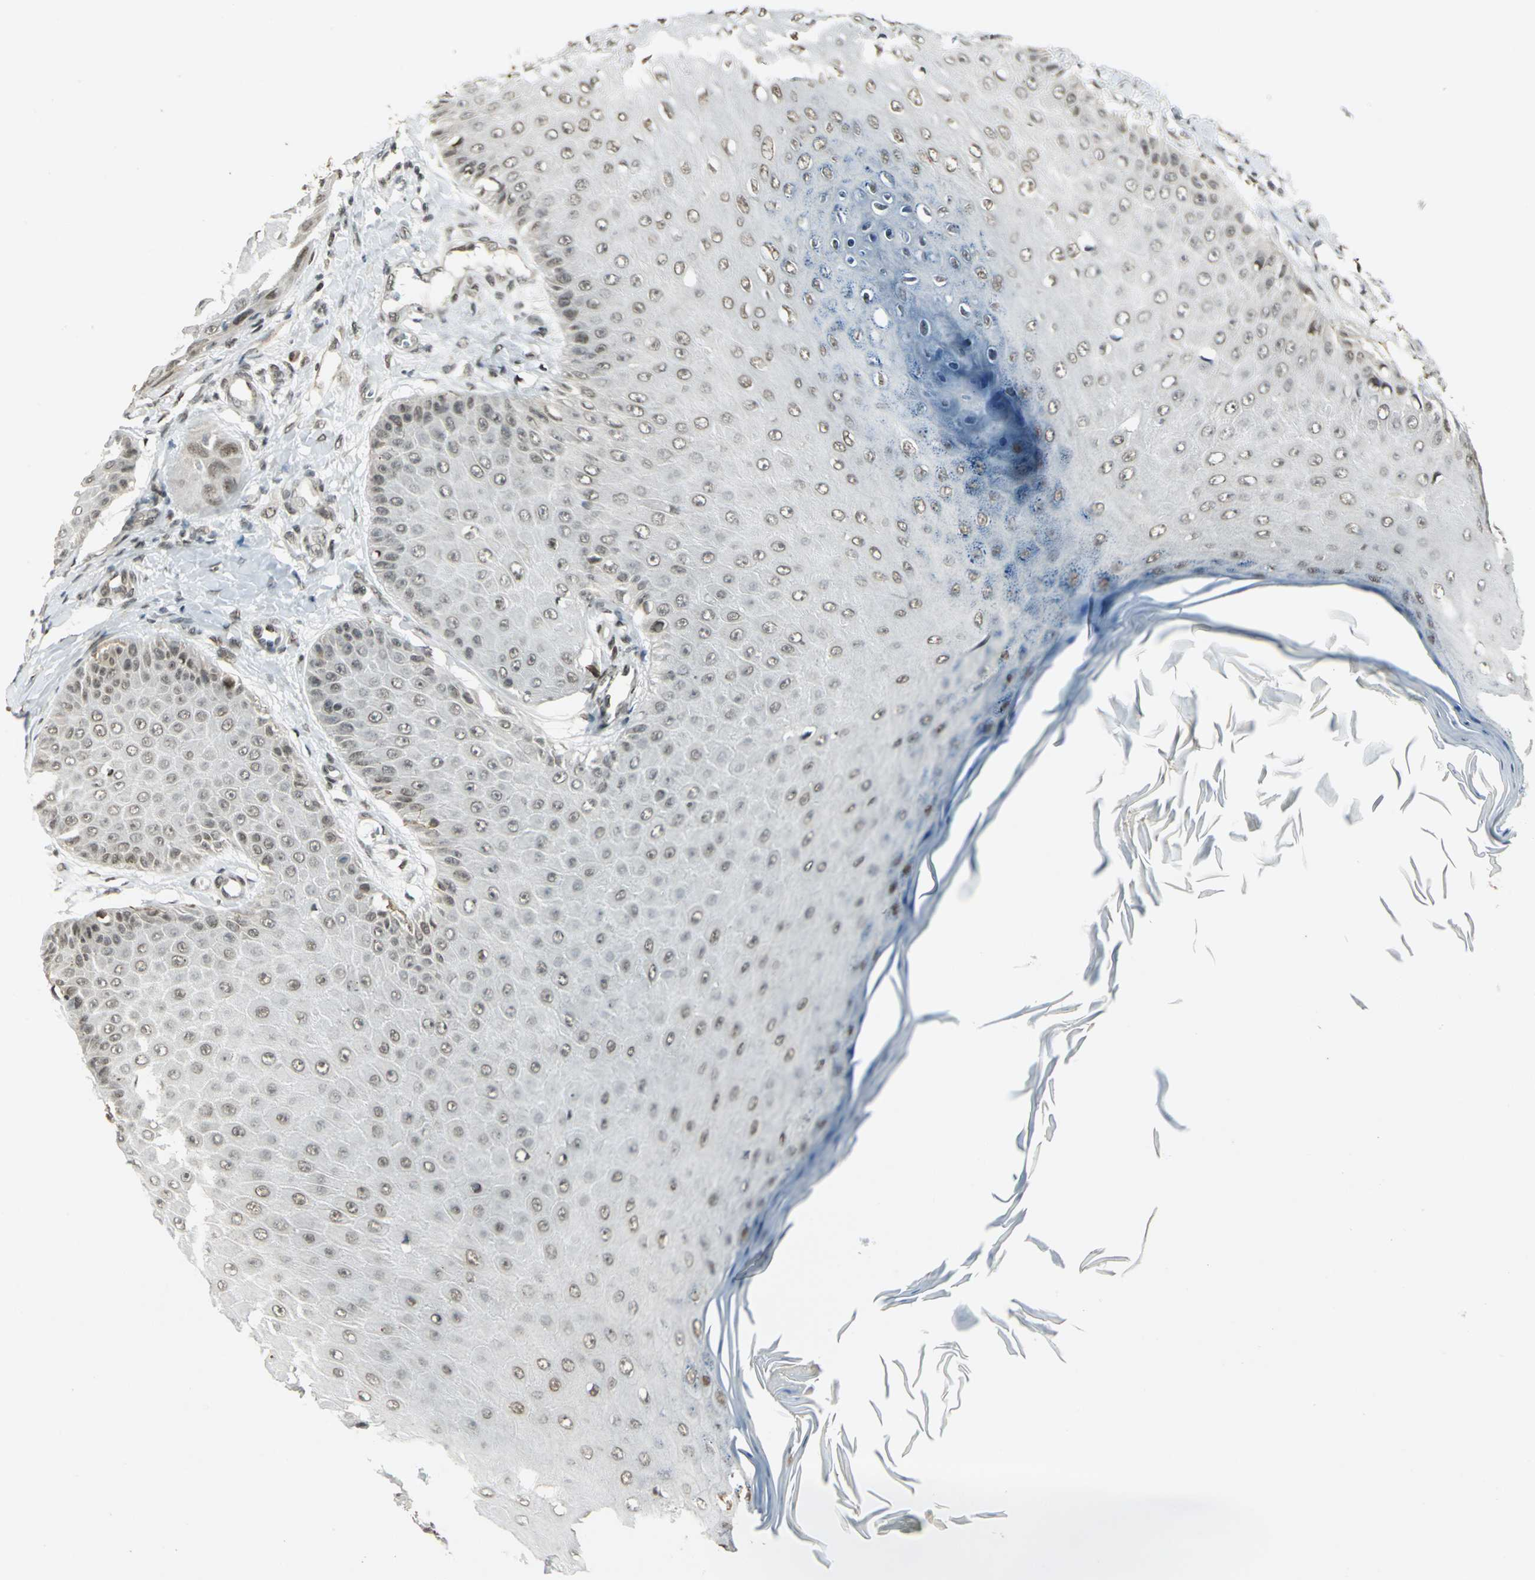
{"staining": {"intensity": "weak", "quantity": "<25%", "location": "nuclear"}, "tissue": "skin cancer", "cell_type": "Tumor cells", "image_type": "cancer", "snomed": [{"axis": "morphology", "description": "Squamous cell carcinoma, NOS"}, {"axis": "topography", "description": "Skin"}], "caption": "Immunohistochemical staining of squamous cell carcinoma (skin) shows no significant expression in tumor cells. Nuclei are stained in blue.", "gene": "RAD17", "patient": {"sex": "female", "age": 40}}